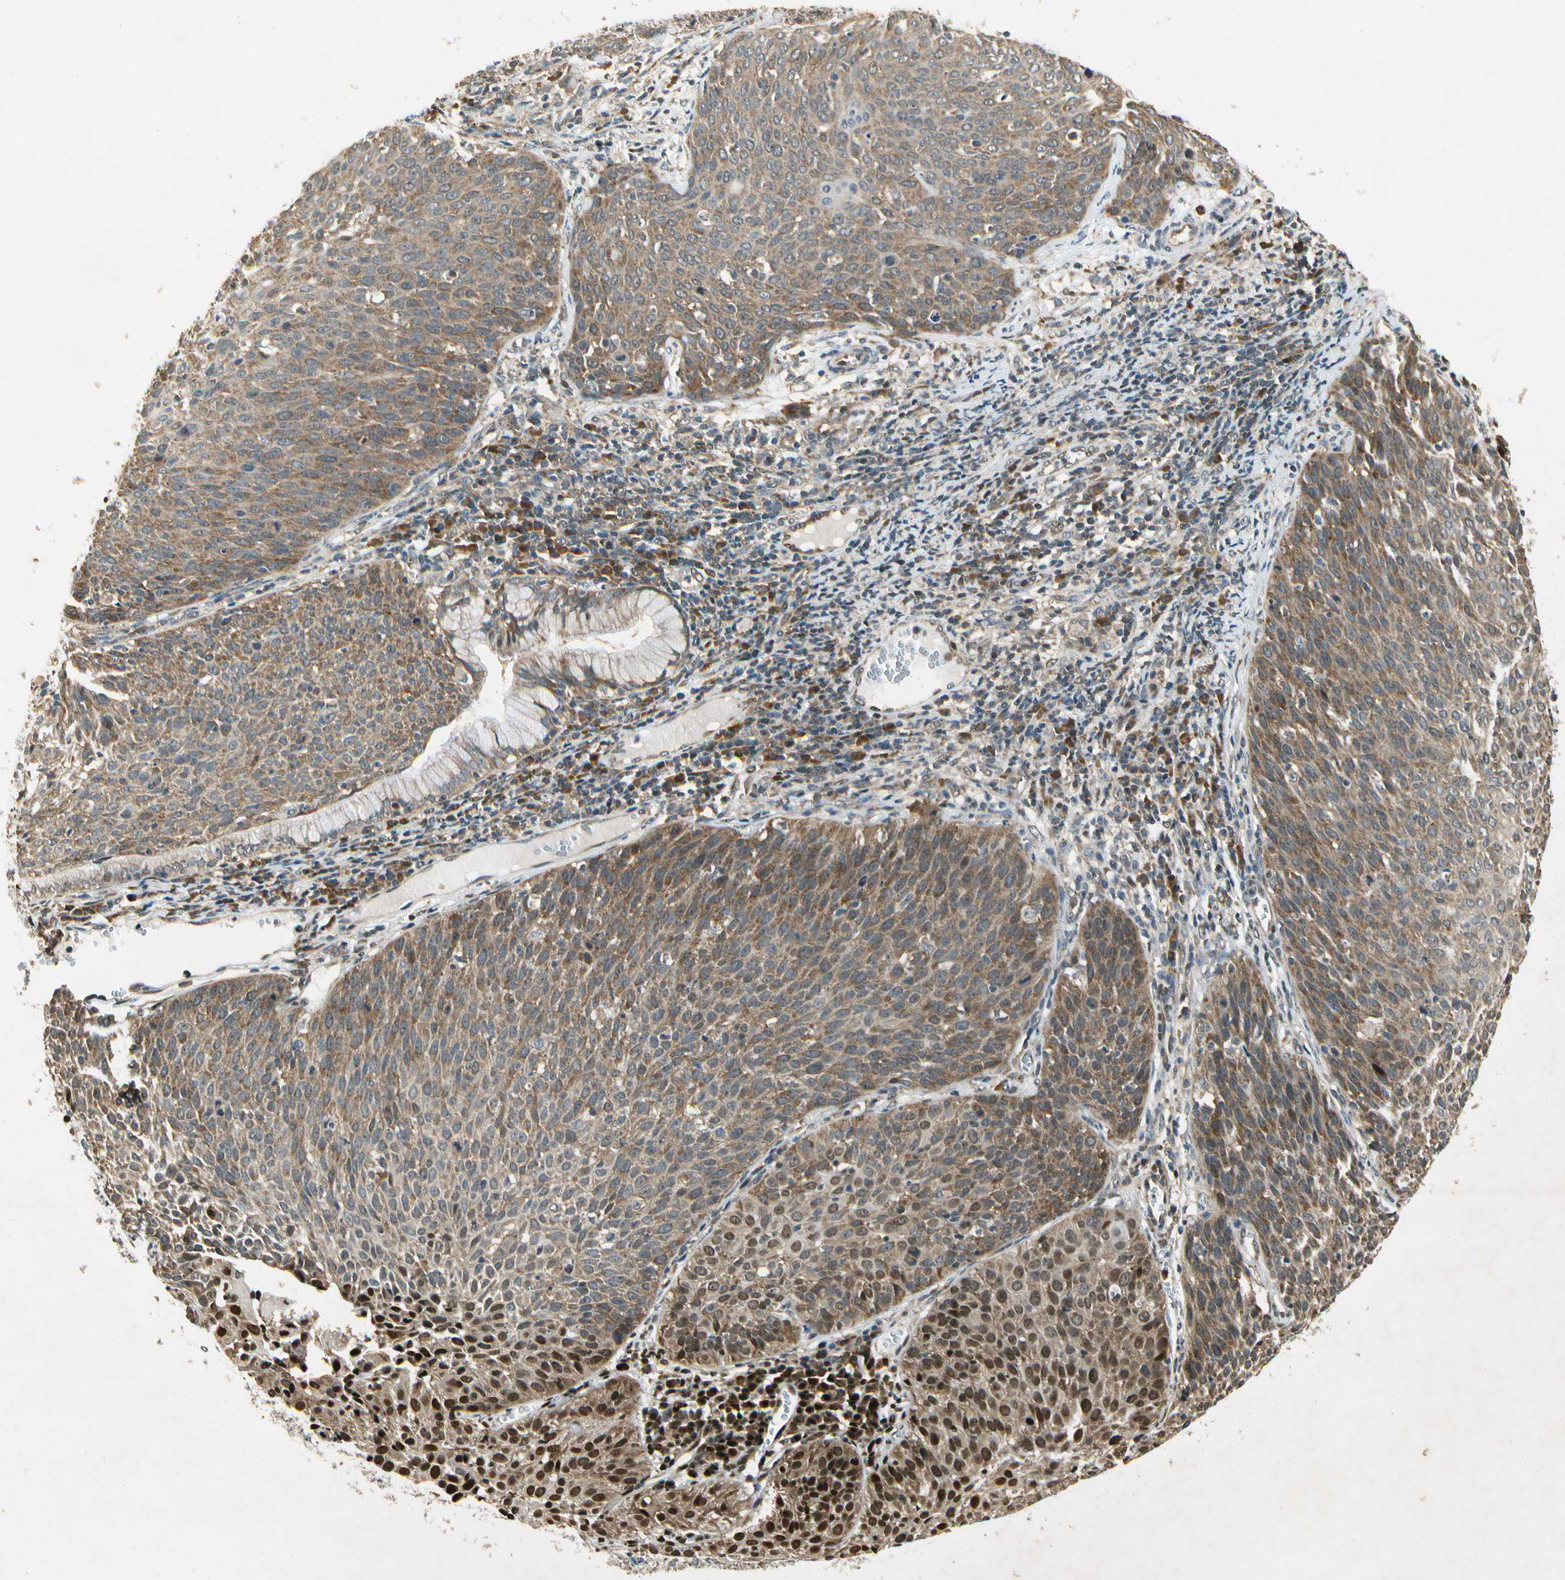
{"staining": {"intensity": "moderate", "quantity": ">75%", "location": "cytoplasmic/membranous,nuclear"}, "tissue": "cervical cancer", "cell_type": "Tumor cells", "image_type": "cancer", "snomed": [{"axis": "morphology", "description": "Squamous cell carcinoma, NOS"}, {"axis": "topography", "description": "Cervix"}], "caption": "The micrograph exhibits a brown stain indicating the presence of a protein in the cytoplasmic/membranous and nuclear of tumor cells in cervical cancer. (brown staining indicates protein expression, while blue staining denotes nuclei).", "gene": "EIF1AX", "patient": {"sex": "female", "age": 38}}